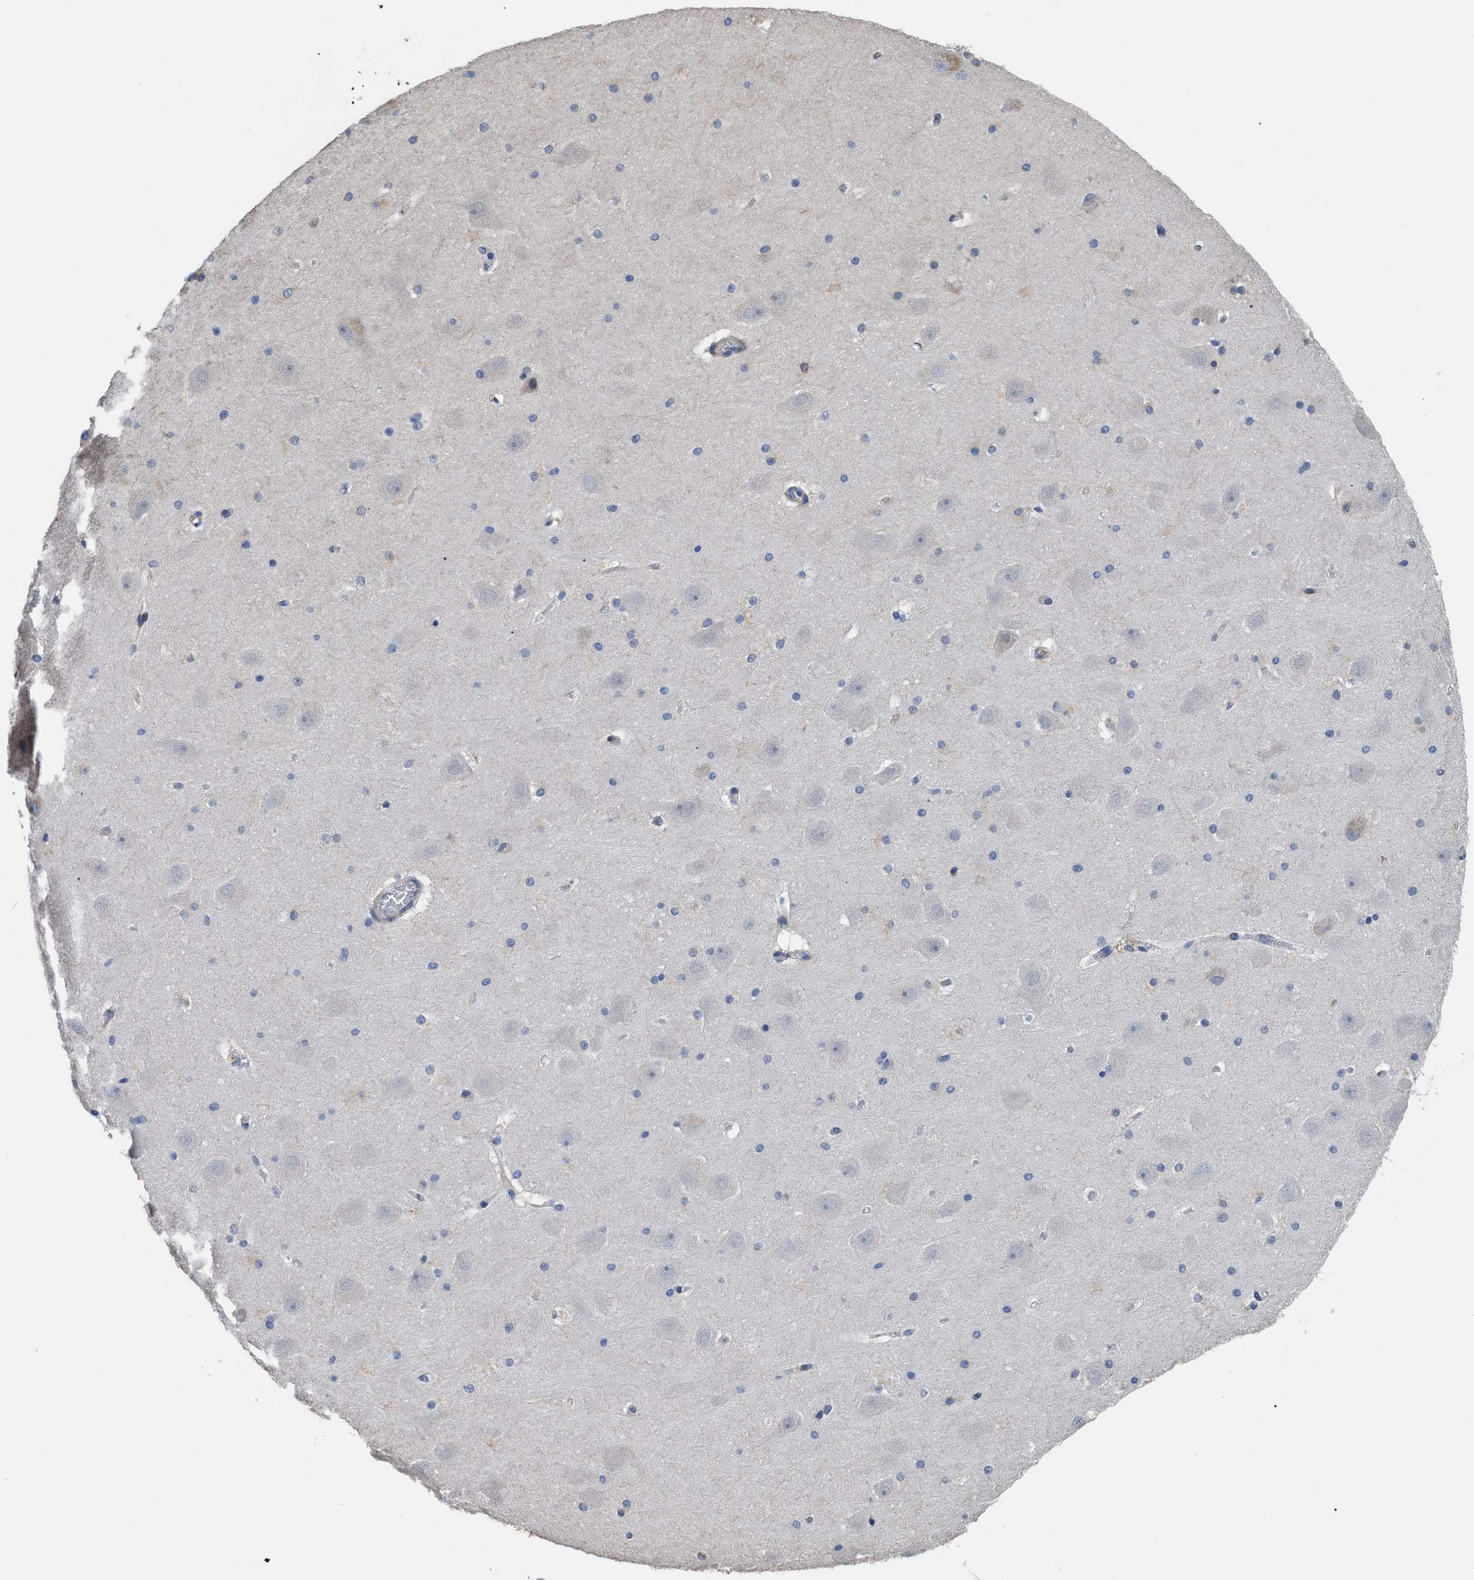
{"staining": {"intensity": "moderate", "quantity": "<25%", "location": "cytoplasmic/membranous"}, "tissue": "hippocampus", "cell_type": "Glial cells", "image_type": "normal", "snomed": [{"axis": "morphology", "description": "Normal tissue, NOS"}, {"axis": "topography", "description": "Hippocampus"}], "caption": "High-magnification brightfield microscopy of normal hippocampus stained with DAB (3,3'-diaminobenzidine) (brown) and counterstained with hematoxylin (blue). glial cells exhibit moderate cytoplasmic/membranous staining is identified in about<25% of cells.", "gene": "SQLE", "patient": {"sex": "male", "age": 45}}